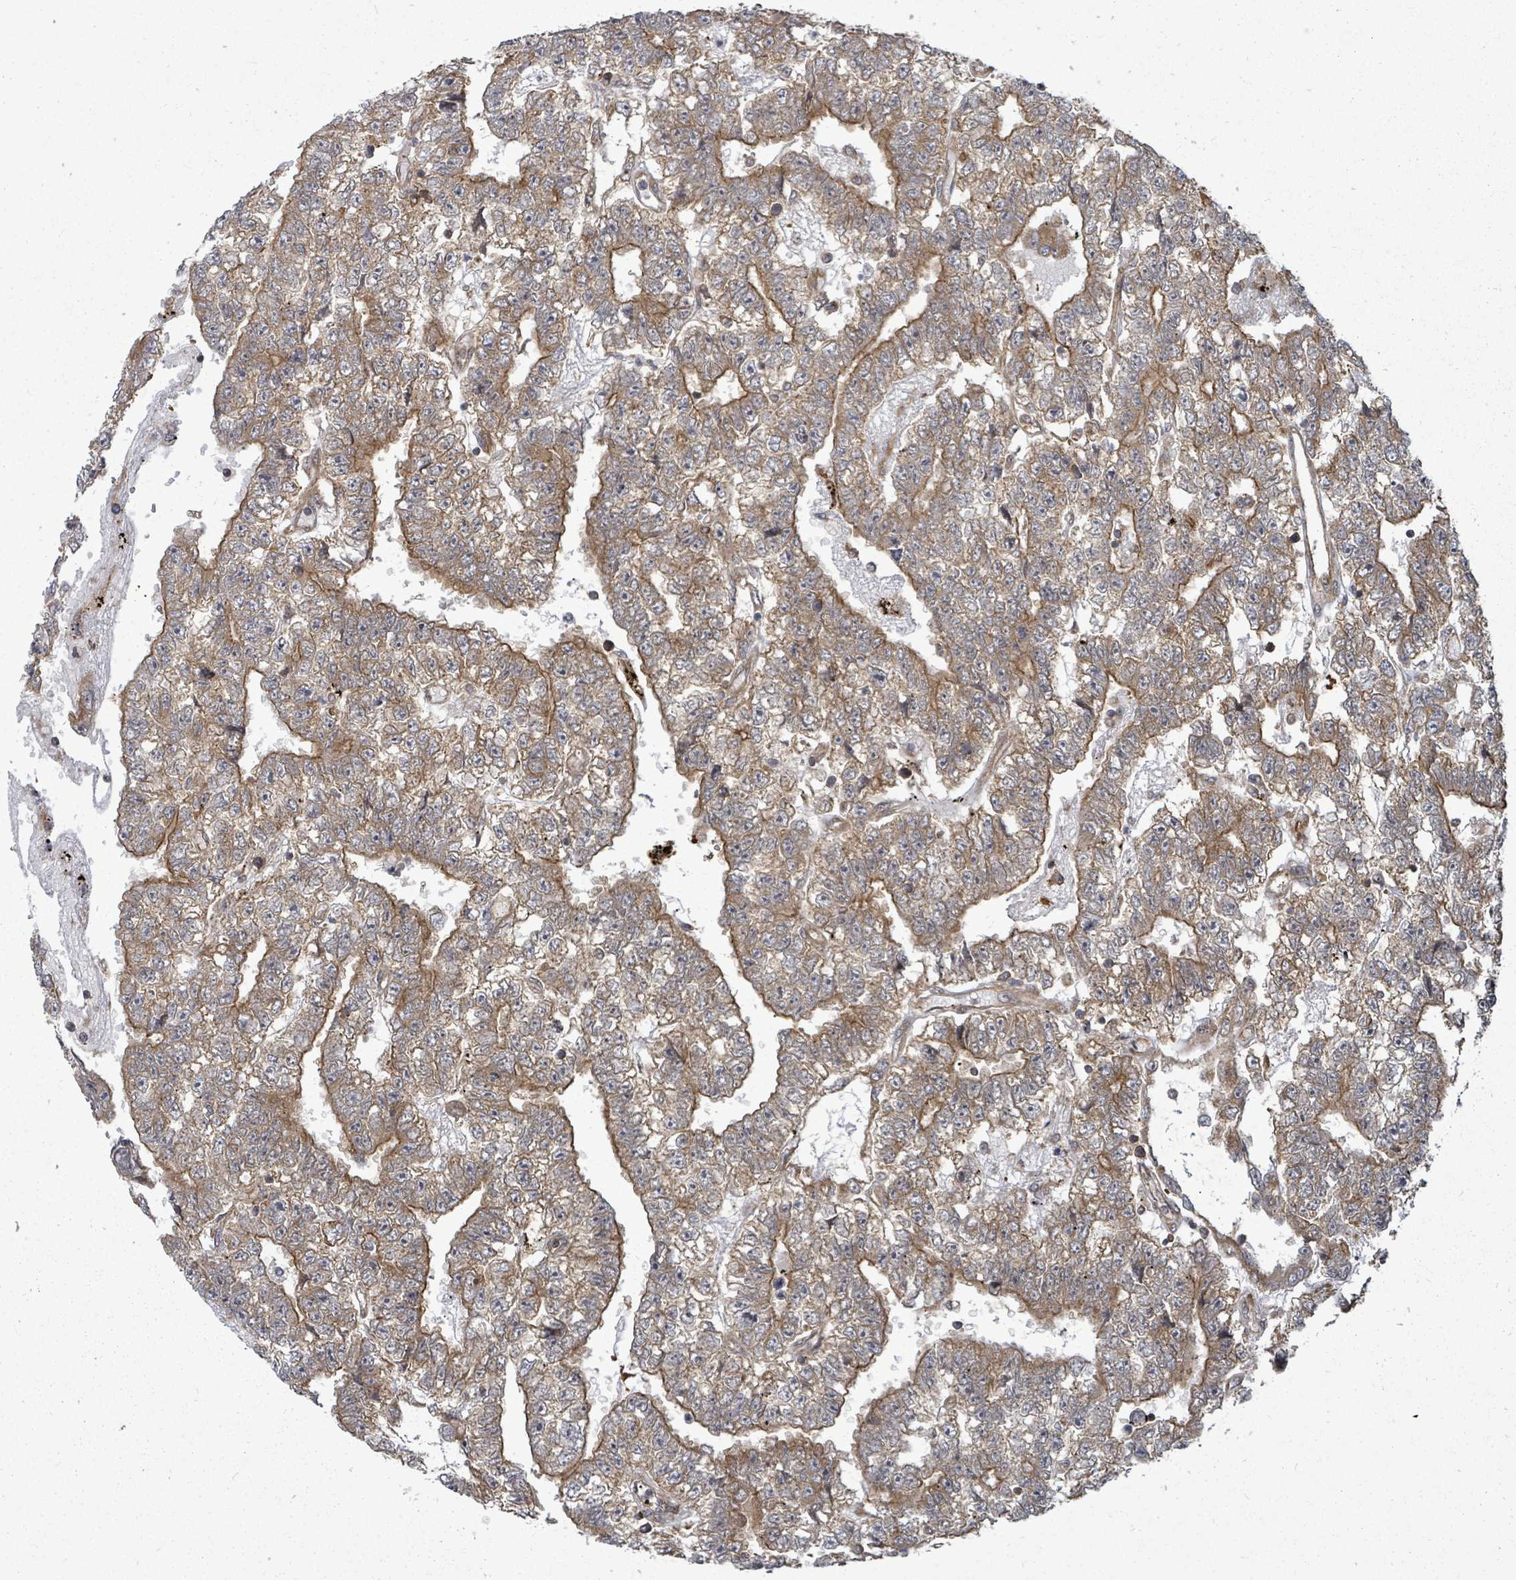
{"staining": {"intensity": "moderate", "quantity": ">75%", "location": "cytoplasmic/membranous"}, "tissue": "testis cancer", "cell_type": "Tumor cells", "image_type": "cancer", "snomed": [{"axis": "morphology", "description": "Carcinoma, Embryonal, NOS"}, {"axis": "topography", "description": "Testis"}], "caption": "Testis embryonal carcinoma stained with a protein marker shows moderate staining in tumor cells.", "gene": "EIF3C", "patient": {"sex": "male", "age": 25}}